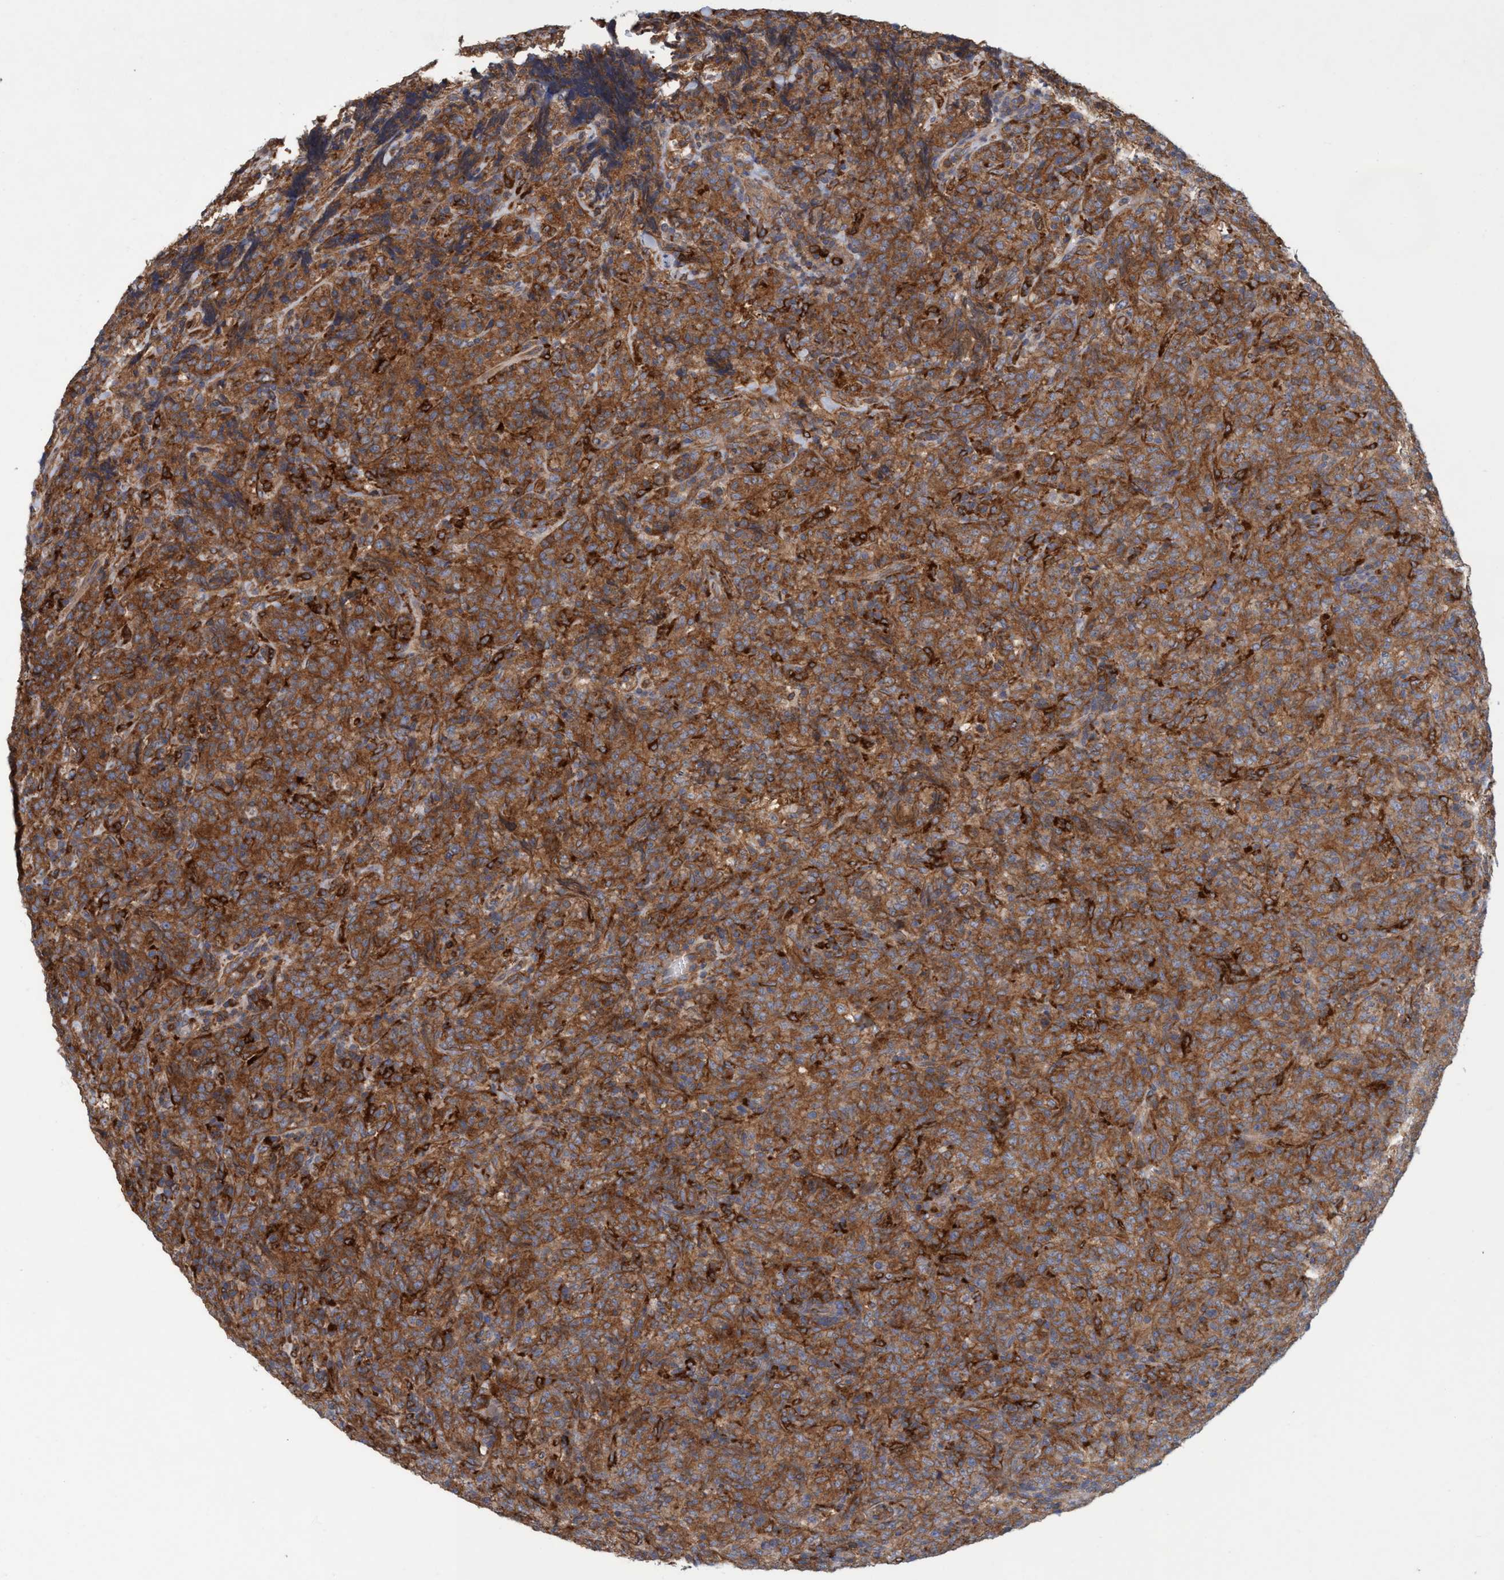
{"staining": {"intensity": "moderate", "quantity": ">75%", "location": "cytoplasmic/membranous"}, "tissue": "lymphoma", "cell_type": "Tumor cells", "image_type": "cancer", "snomed": [{"axis": "morphology", "description": "Malignant lymphoma, non-Hodgkin's type, High grade"}, {"axis": "topography", "description": "Tonsil"}], "caption": "An image showing moderate cytoplasmic/membranous expression in approximately >75% of tumor cells in malignant lymphoma, non-Hodgkin's type (high-grade), as visualized by brown immunohistochemical staining.", "gene": "SPECC1", "patient": {"sex": "female", "age": 36}}